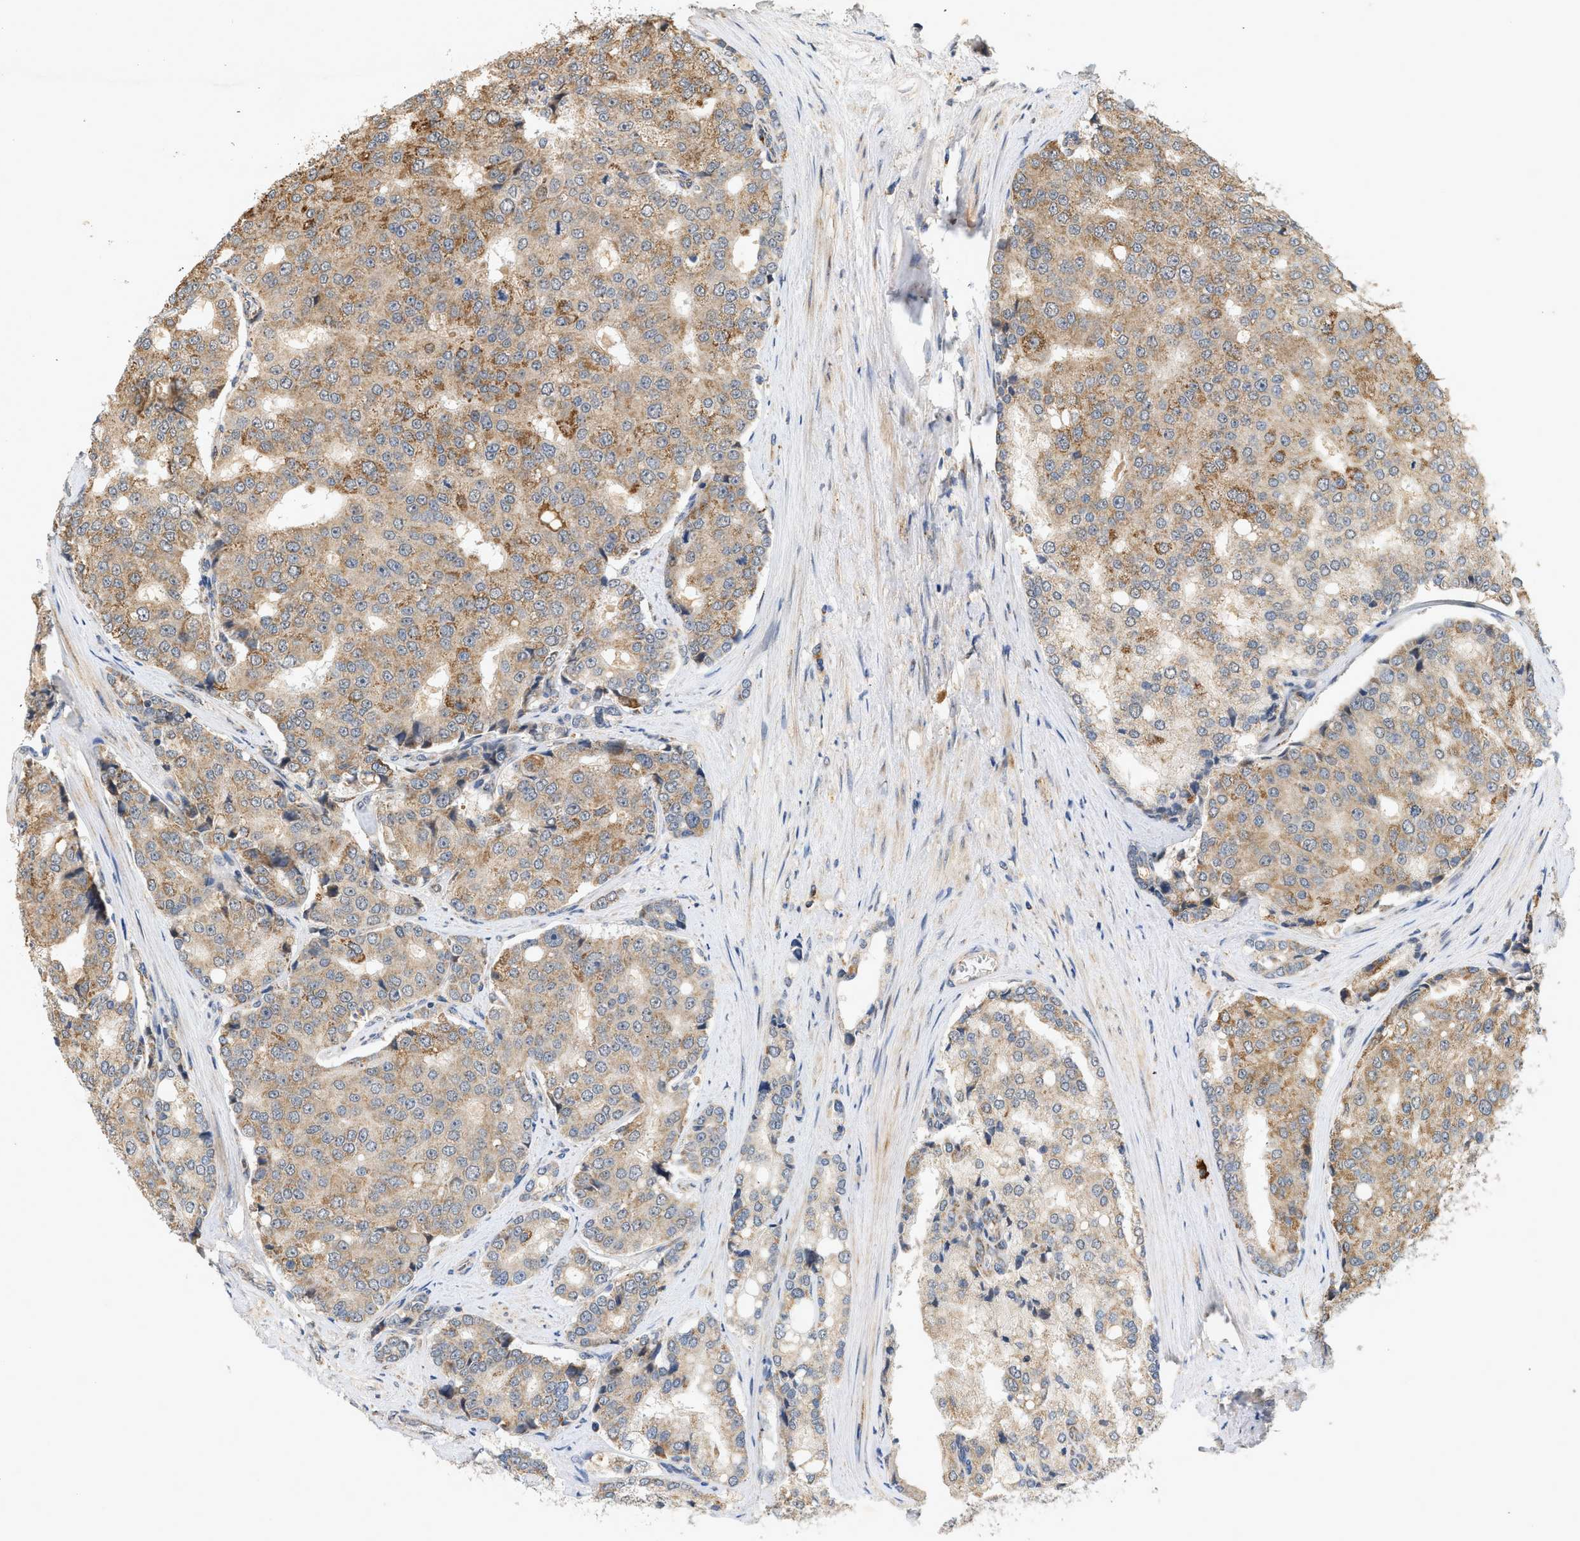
{"staining": {"intensity": "moderate", "quantity": ">75%", "location": "cytoplasmic/membranous"}, "tissue": "prostate cancer", "cell_type": "Tumor cells", "image_type": "cancer", "snomed": [{"axis": "morphology", "description": "Adenocarcinoma, High grade"}, {"axis": "topography", "description": "Prostate"}], "caption": "Immunohistochemistry (IHC) (DAB) staining of human prostate cancer (high-grade adenocarcinoma) exhibits moderate cytoplasmic/membranous protein expression in about >75% of tumor cells. The staining was performed using DAB to visualize the protein expression in brown, while the nuclei were stained in blue with hematoxylin (Magnification: 20x).", "gene": "MCU", "patient": {"sex": "male", "age": 50}}